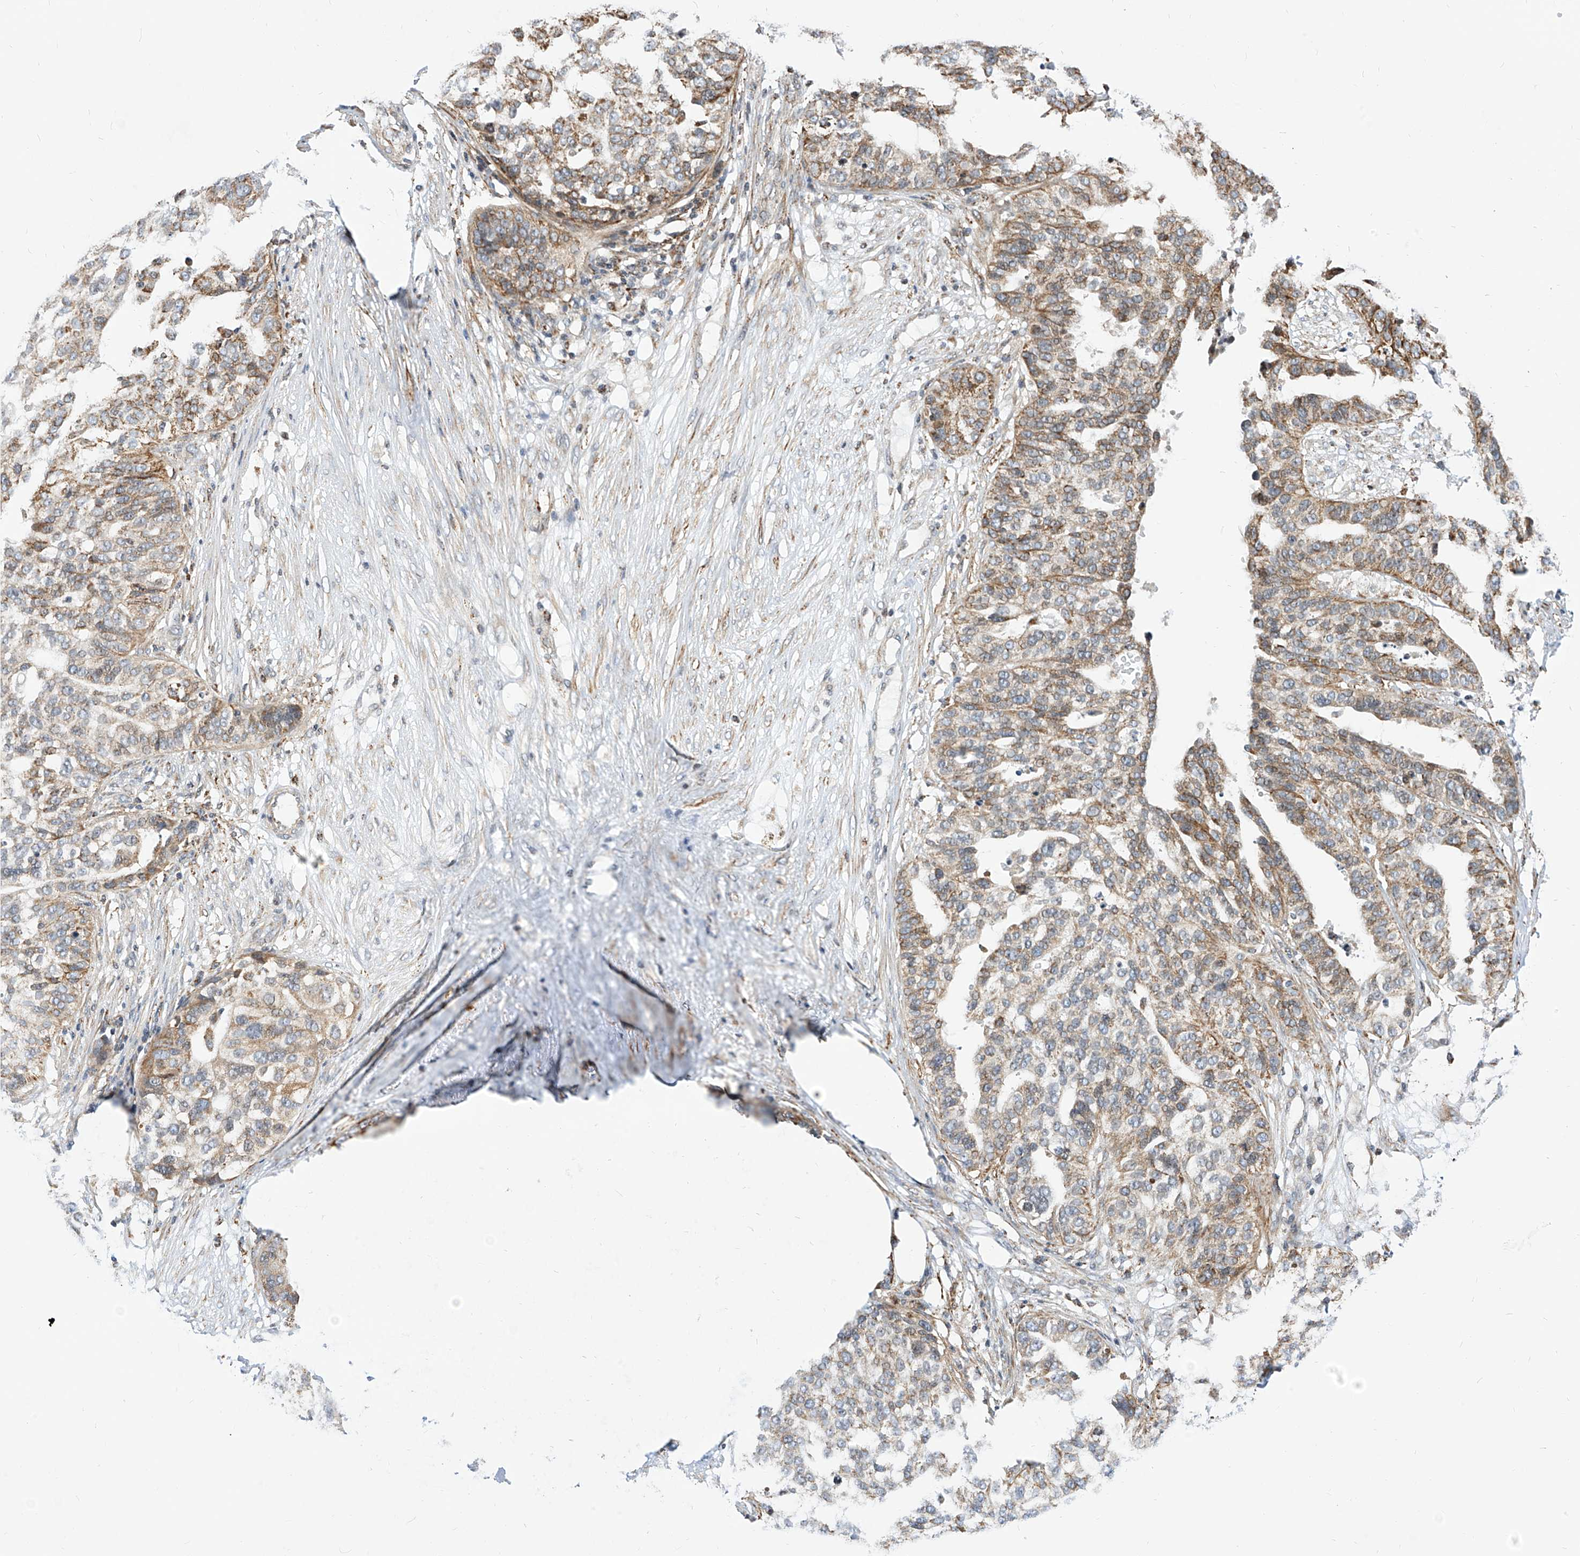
{"staining": {"intensity": "moderate", "quantity": ">75%", "location": "cytoplasmic/membranous"}, "tissue": "ovarian cancer", "cell_type": "Tumor cells", "image_type": "cancer", "snomed": [{"axis": "morphology", "description": "Cystadenocarcinoma, serous, NOS"}, {"axis": "topography", "description": "Ovary"}], "caption": "This photomicrograph exhibits immunohistochemistry (IHC) staining of serous cystadenocarcinoma (ovarian), with medium moderate cytoplasmic/membranous positivity in about >75% of tumor cells.", "gene": "TTLL8", "patient": {"sex": "female", "age": 59}}